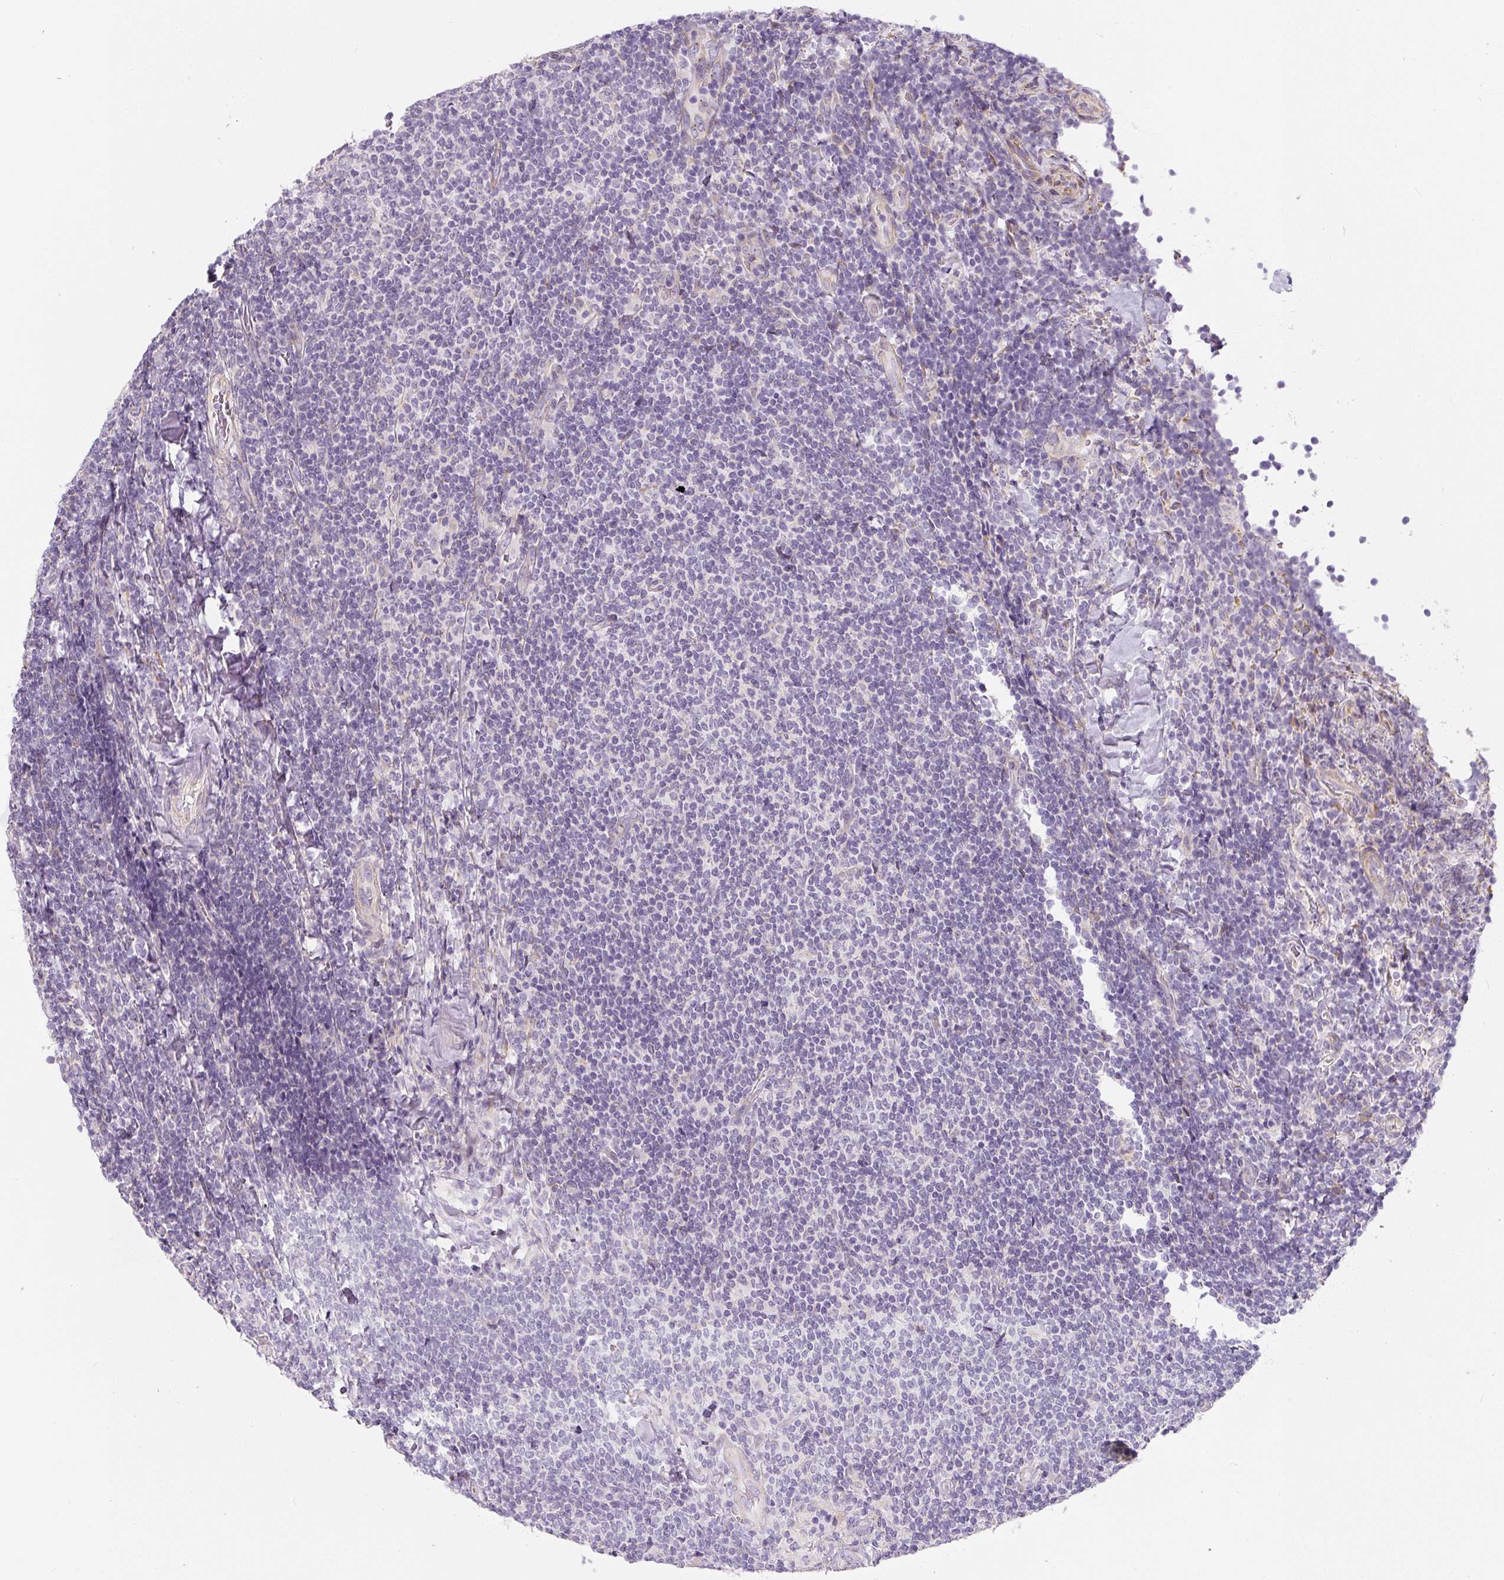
{"staining": {"intensity": "negative", "quantity": "none", "location": "none"}, "tissue": "lymphoma", "cell_type": "Tumor cells", "image_type": "cancer", "snomed": [{"axis": "morphology", "description": "Malignant lymphoma, non-Hodgkin's type, Low grade"}, {"axis": "topography", "description": "Lymph node"}], "caption": "A micrograph of human malignant lymphoma, non-Hodgkin's type (low-grade) is negative for staining in tumor cells.", "gene": "PWWP3B", "patient": {"sex": "male", "age": 52}}